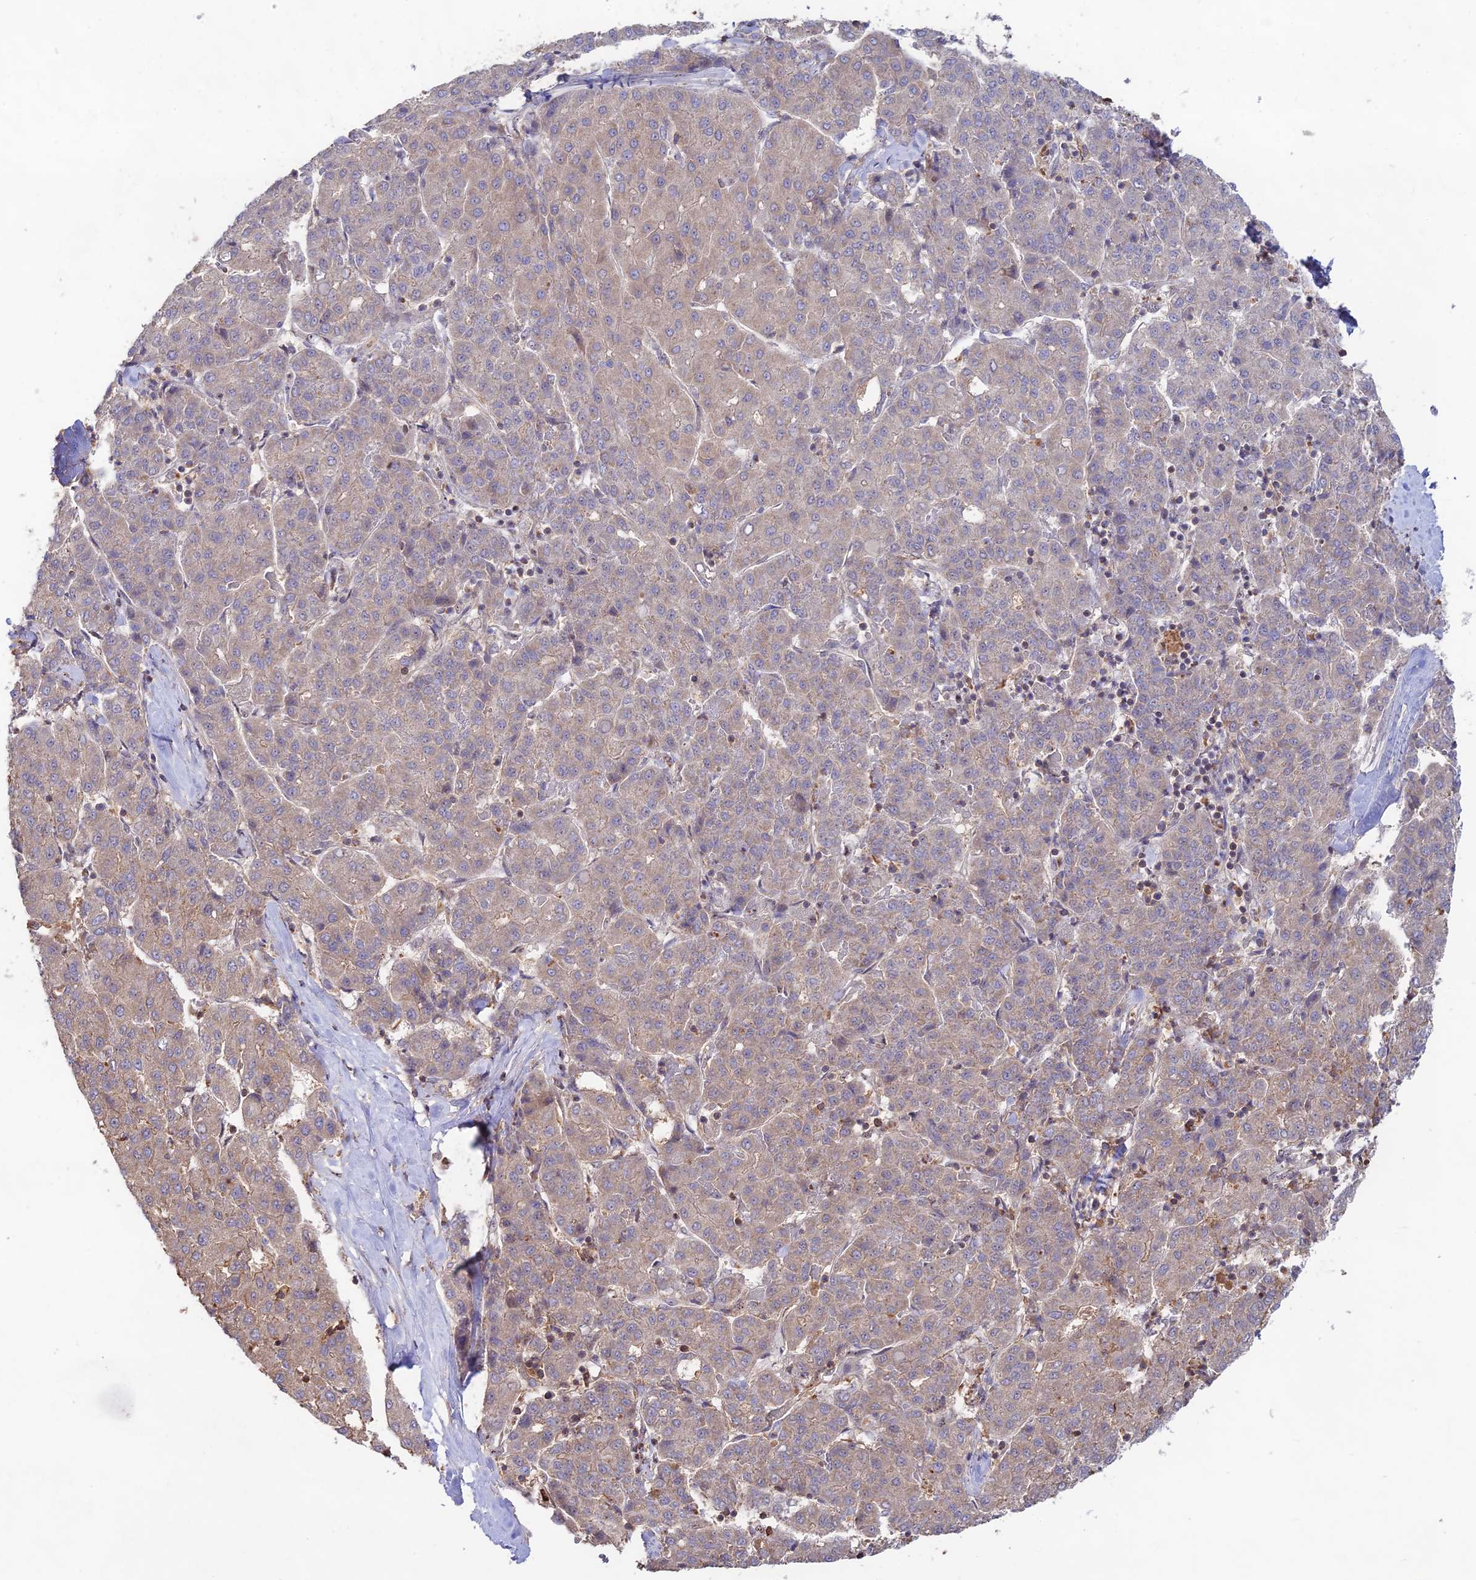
{"staining": {"intensity": "weak", "quantity": "<25%", "location": "cytoplasmic/membranous"}, "tissue": "liver cancer", "cell_type": "Tumor cells", "image_type": "cancer", "snomed": [{"axis": "morphology", "description": "Carcinoma, Hepatocellular, NOS"}, {"axis": "topography", "description": "Liver"}], "caption": "Immunohistochemical staining of hepatocellular carcinoma (liver) exhibits no significant staining in tumor cells.", "gene": "CLCF1", "patient": {"sex": "male", "age": 65}}